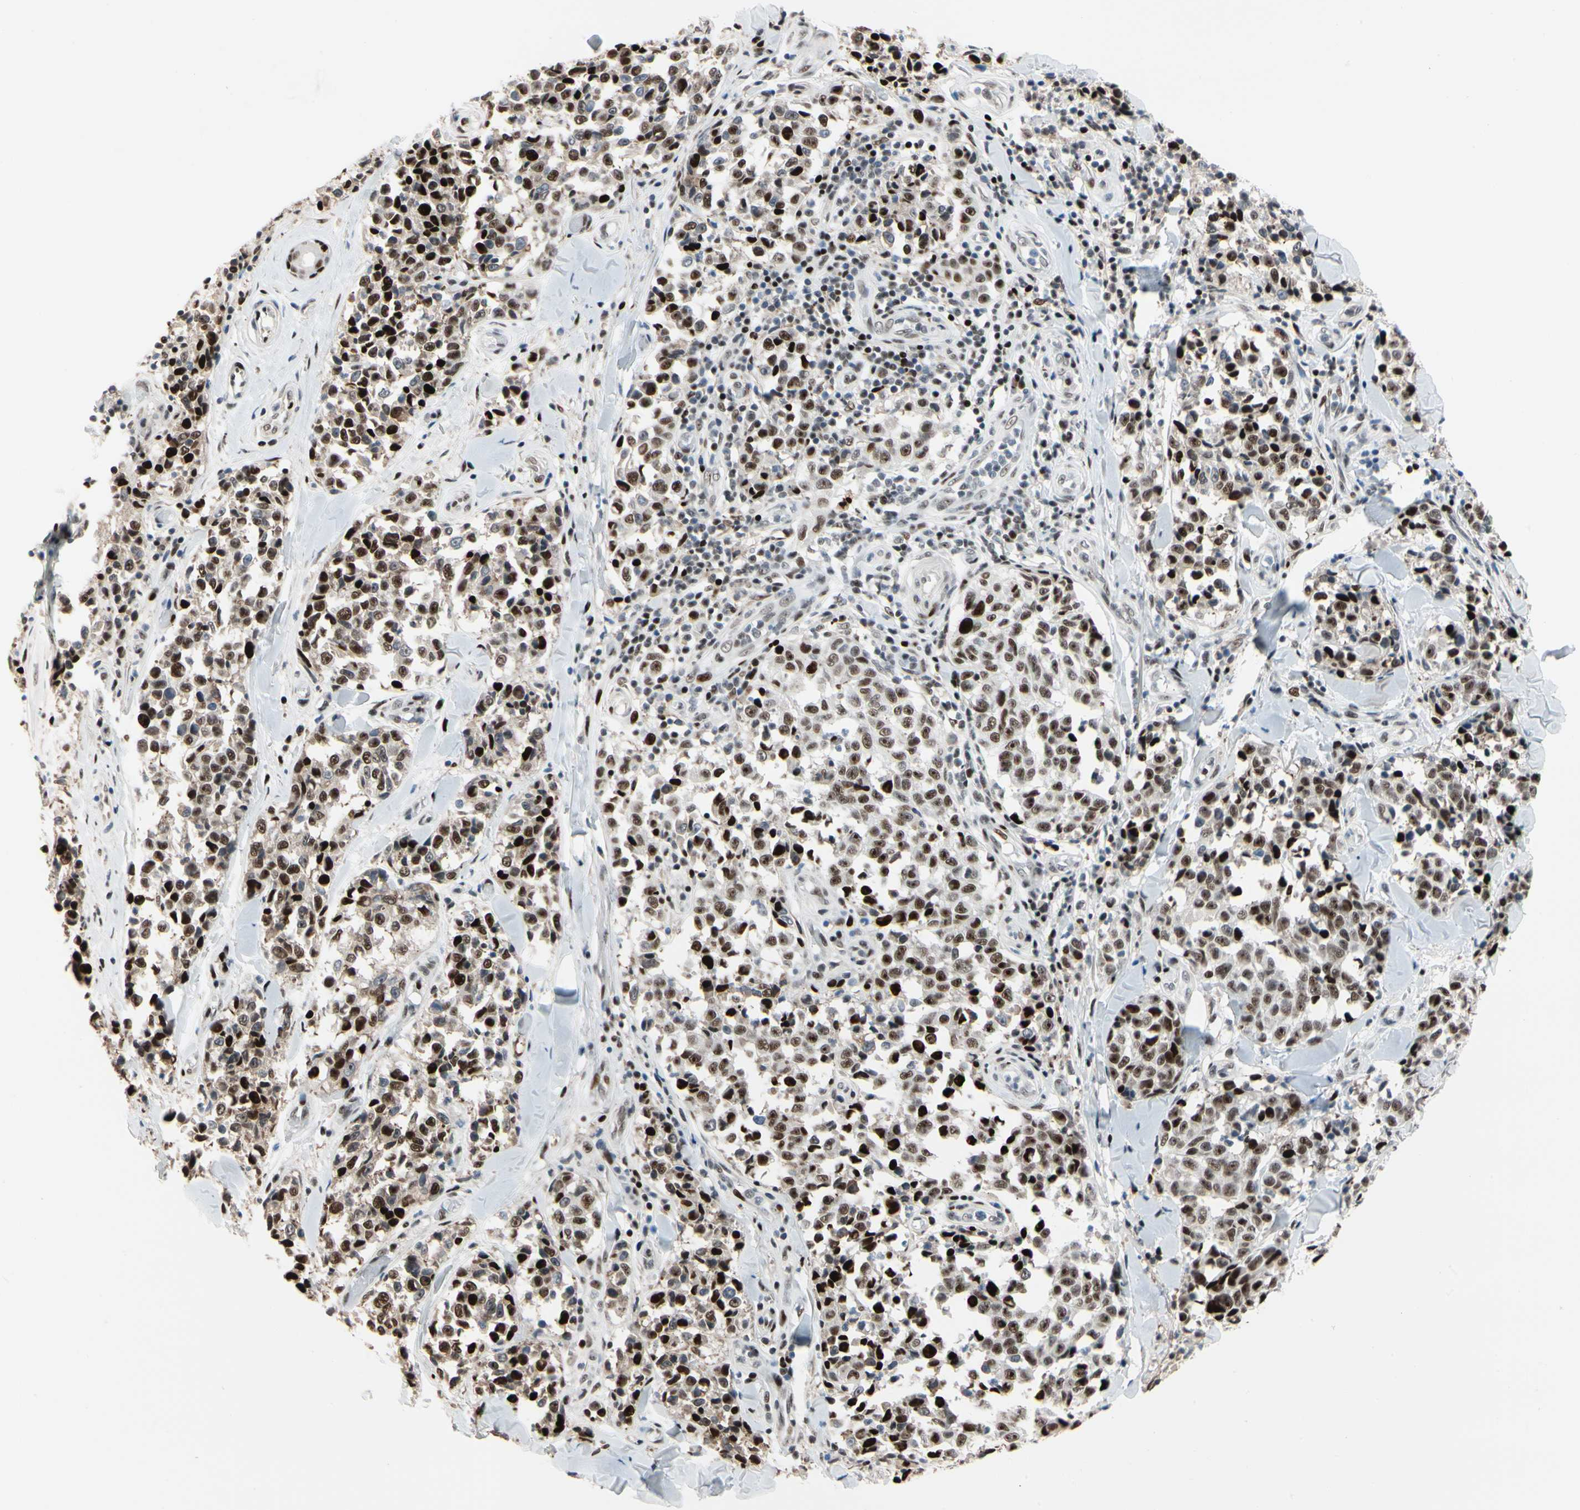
{"staining": {"intensity": "strong", "quantity": ">75%", "location": "nuclear"}, "tissue": "melanoma", "cell_type": "Tumor cells", "image_type": "cancer", "snomed": [{"axis": "morphology", "description": "Malignant melanoma, NOS"}, {"axis": "topography", "description": "Skin"}], "caption": "IHC of melanoma demonstrates high levels of strong nuclear expression in about >75% of tumor cells.", "gene": "FOXO3", "patient": {"sex": "female", "age": 64}}